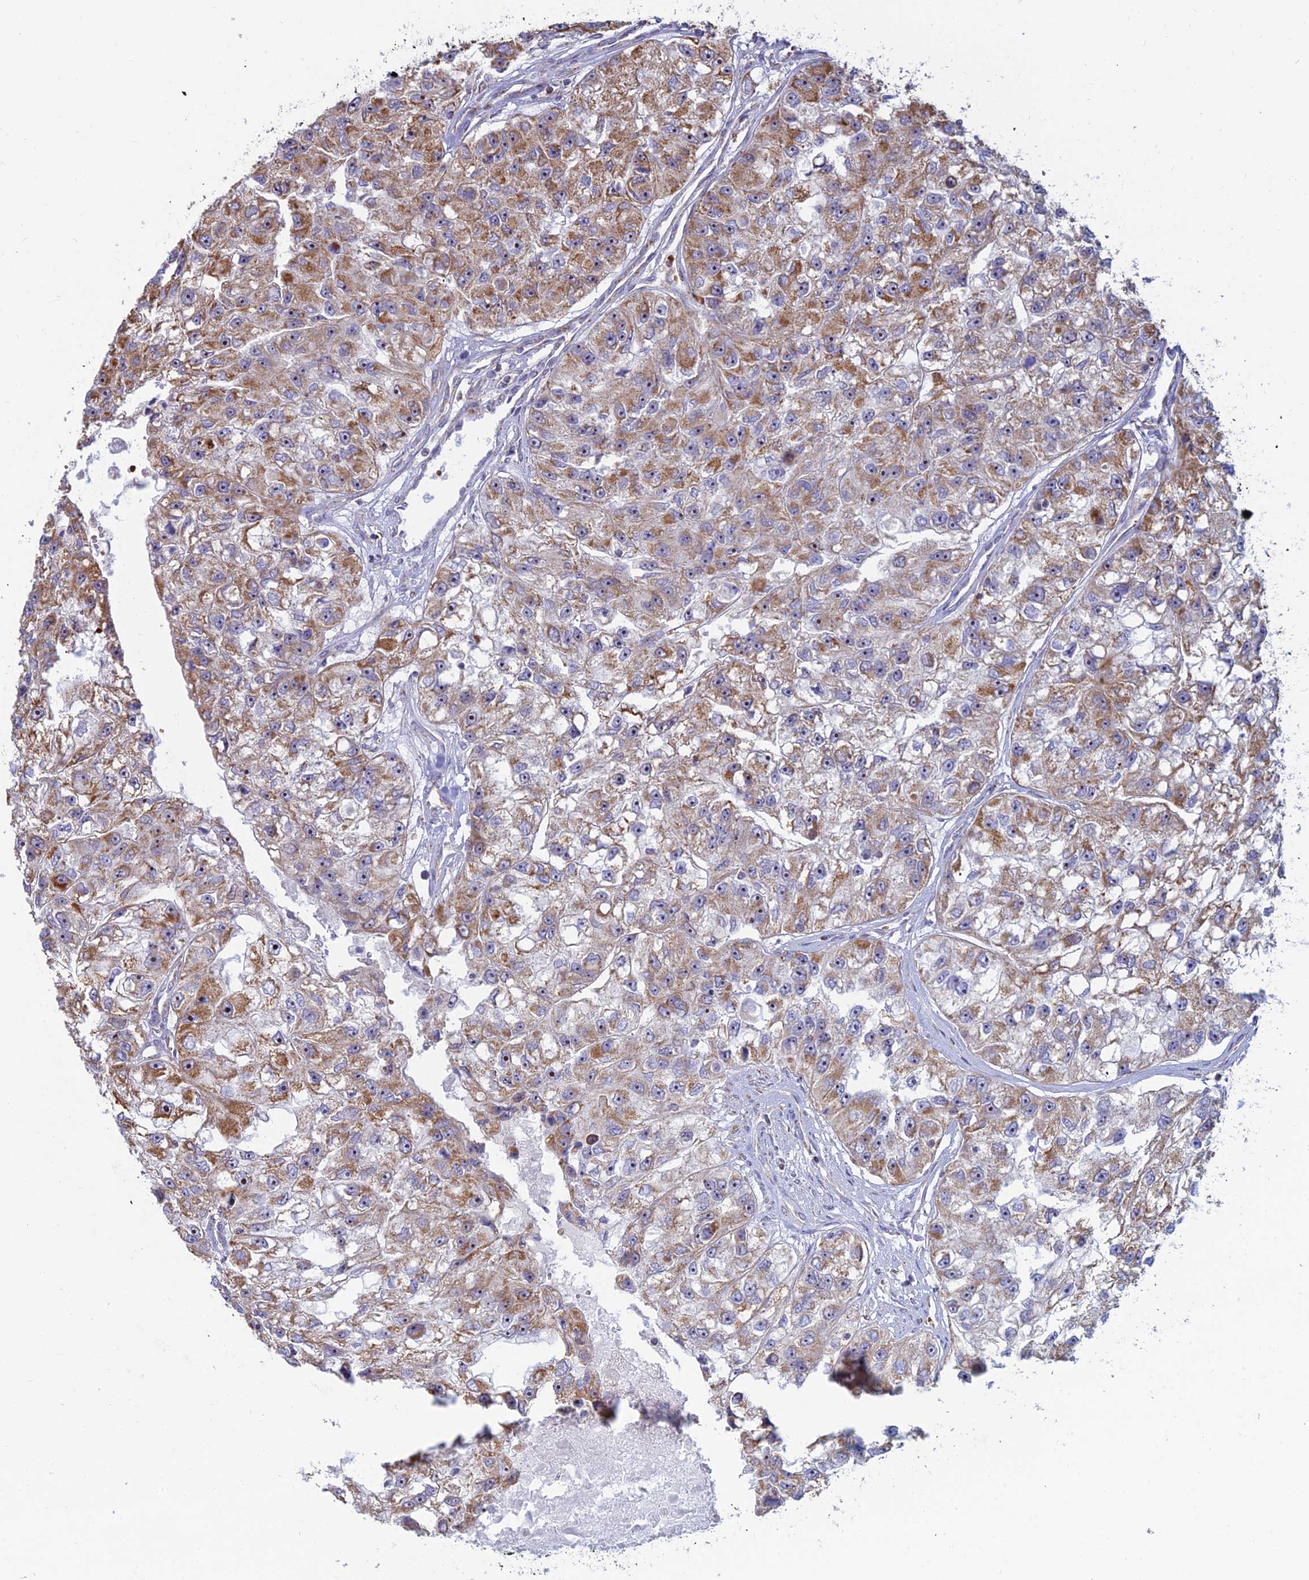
{"staining": {"intensity": "moderate", "quantity": ">75%", "location": "cytoplasmic/membranous"}, "tissue": "renal cancer", "cell_type": "Tumor cells", "image_type": "cancer", "snomed": [{"axis": "morphology", "description": "Adenocarcinoma, NOS"}, {"axis": "topography", "description": "Kidney"}], "caption": "The image displays a brown stain indicating the presence of a protein in the cytoplasmic/membranous of tumor cells in adenocarcinoma (renal).", "gene": "SLC35F4", "patient": {"sex": "male", "age": 63}}